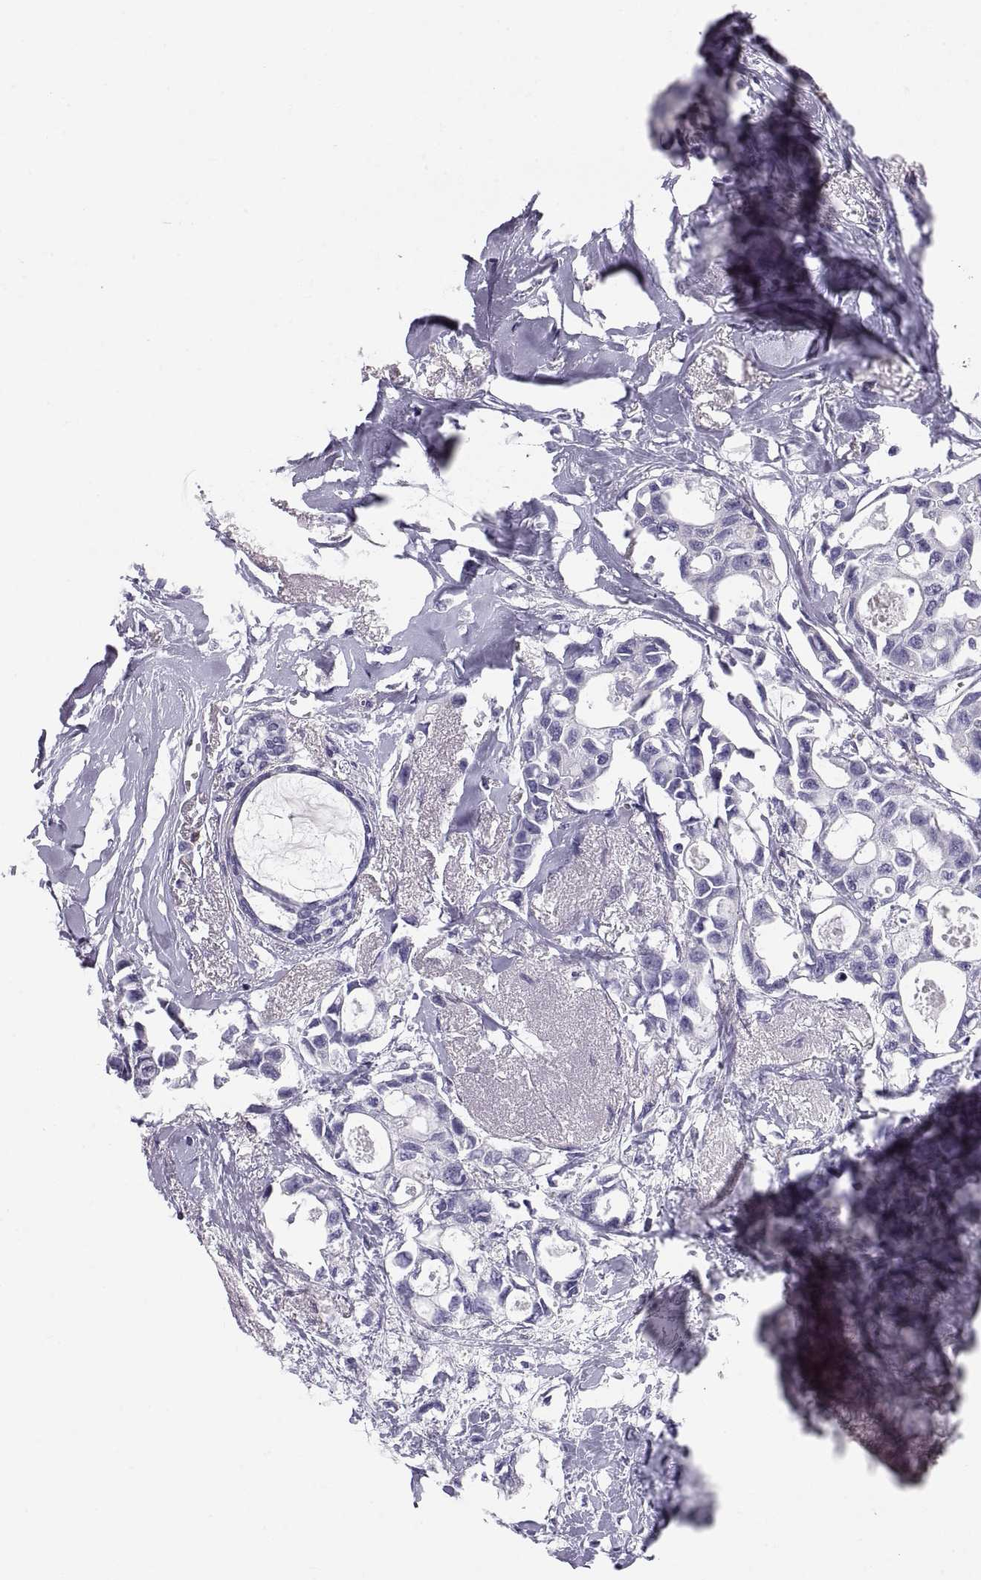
{"staining": {"intensity": "negative", "quantity": "none", "location": "none"}, "tissue": "breast cancer", "cell_type": "Tumor cells", "image_type": "cancer", "snomed": [{"axis": "morphology", "description": "Duct carcinoma"}, {"axis": "topography", "description": "Breast"}], "caption": "DAB immunohistochemical staining of human breast infiltrating ductal carcinoma exhibits no significant positivity in tumor cells.", "gene": "CT47A10", "patient": {"sex": "female", "age": 83}}